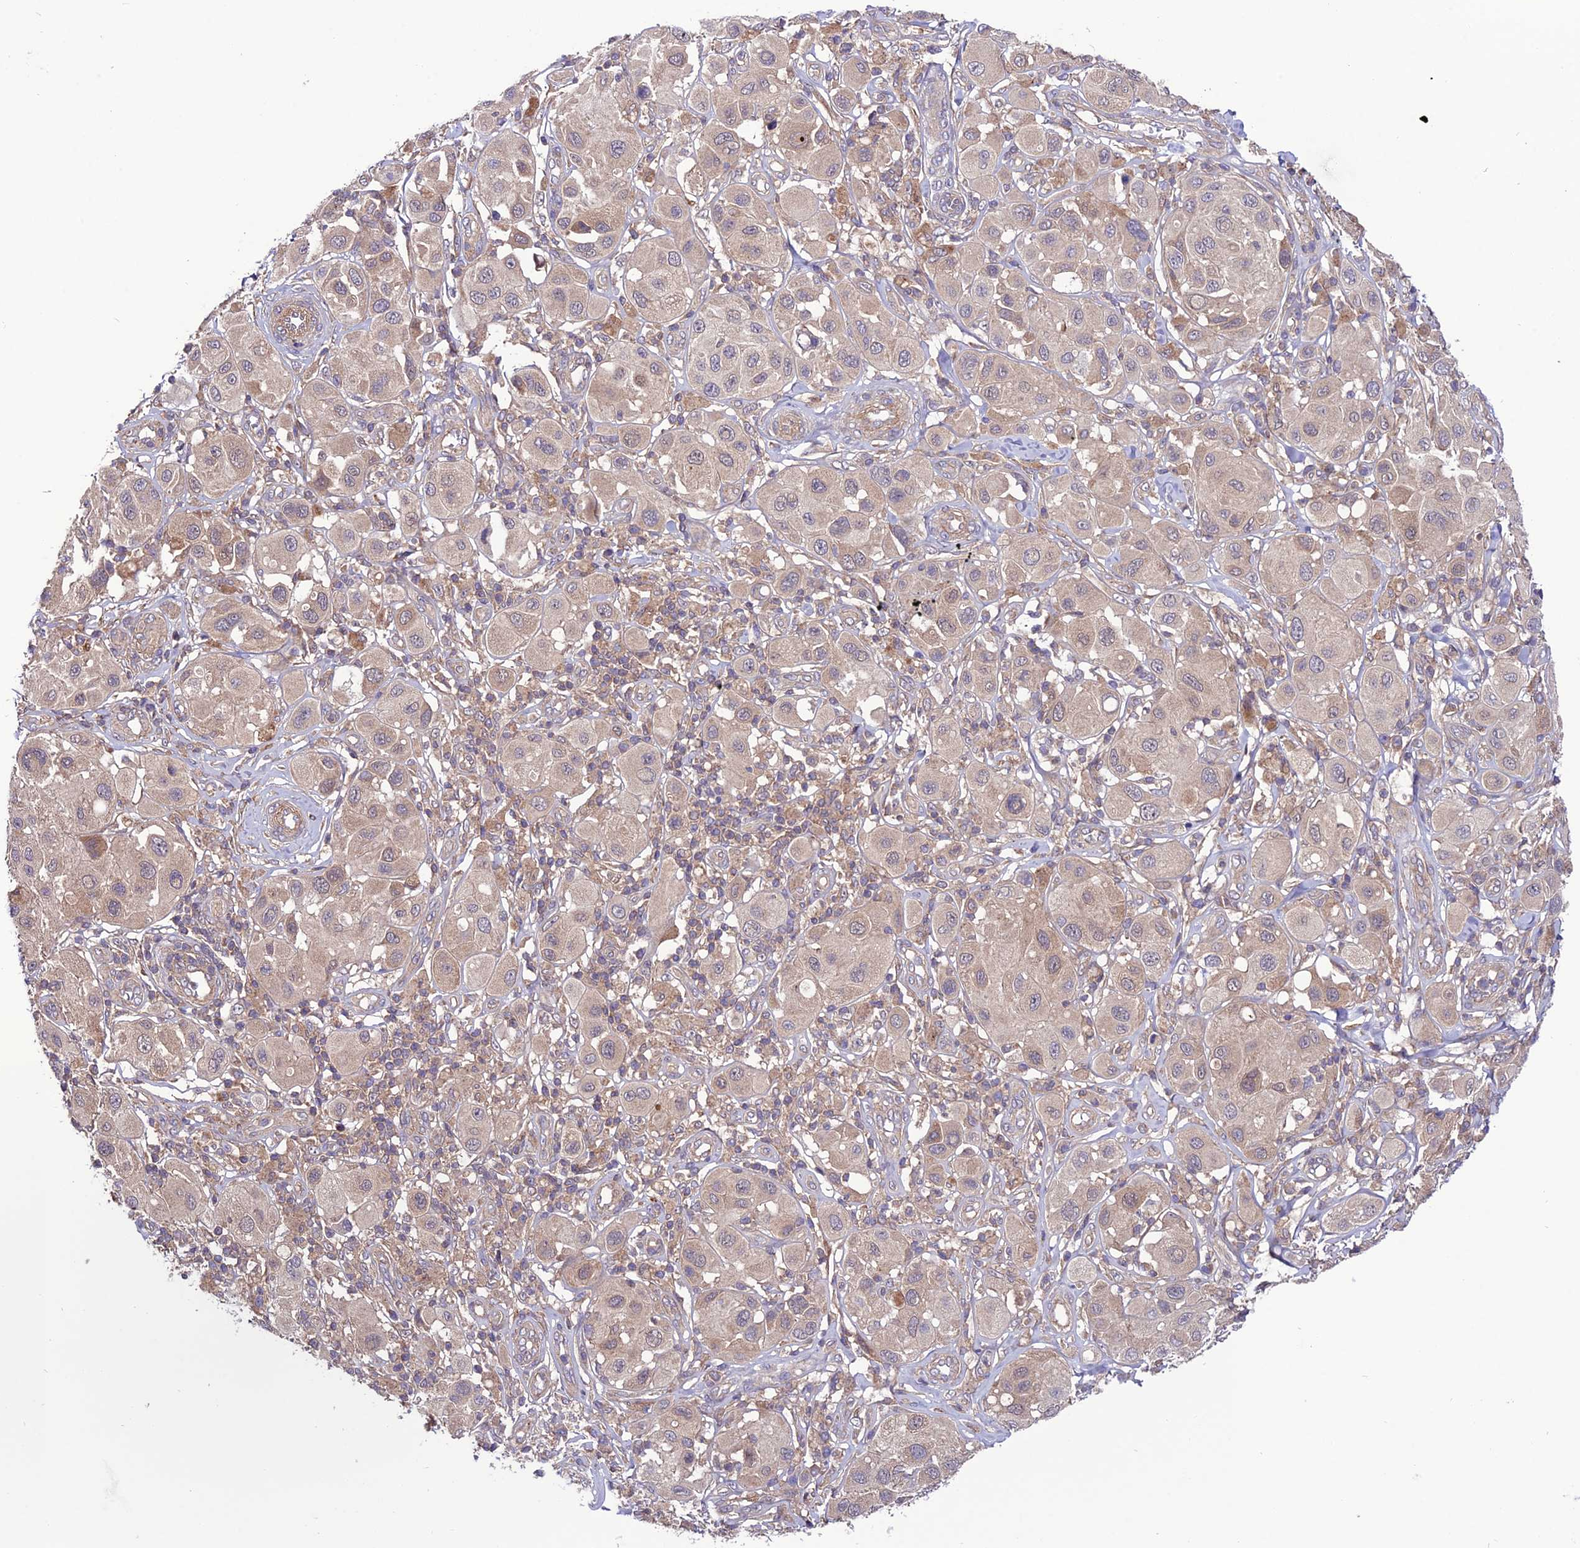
{"staining": {"intensity": "weak", "quantity": "<25%", "location": "cytoplasmic/membranous"}, "tissue": "melanoma", "cell_type": "Tumor cells", "image_type": "cancer", "snomed": [{"axis": "morphology", "description": "Malignant melanoma, Metastatic site"}, {"axis": "topography", "description": "Skin"}], "caption": "Human melanoma stained for a protein using immunohistochemistry reveals no staining in tumor cells.", "gene": "PPIL3", "patient": {"sex": "male", "age": 41}}